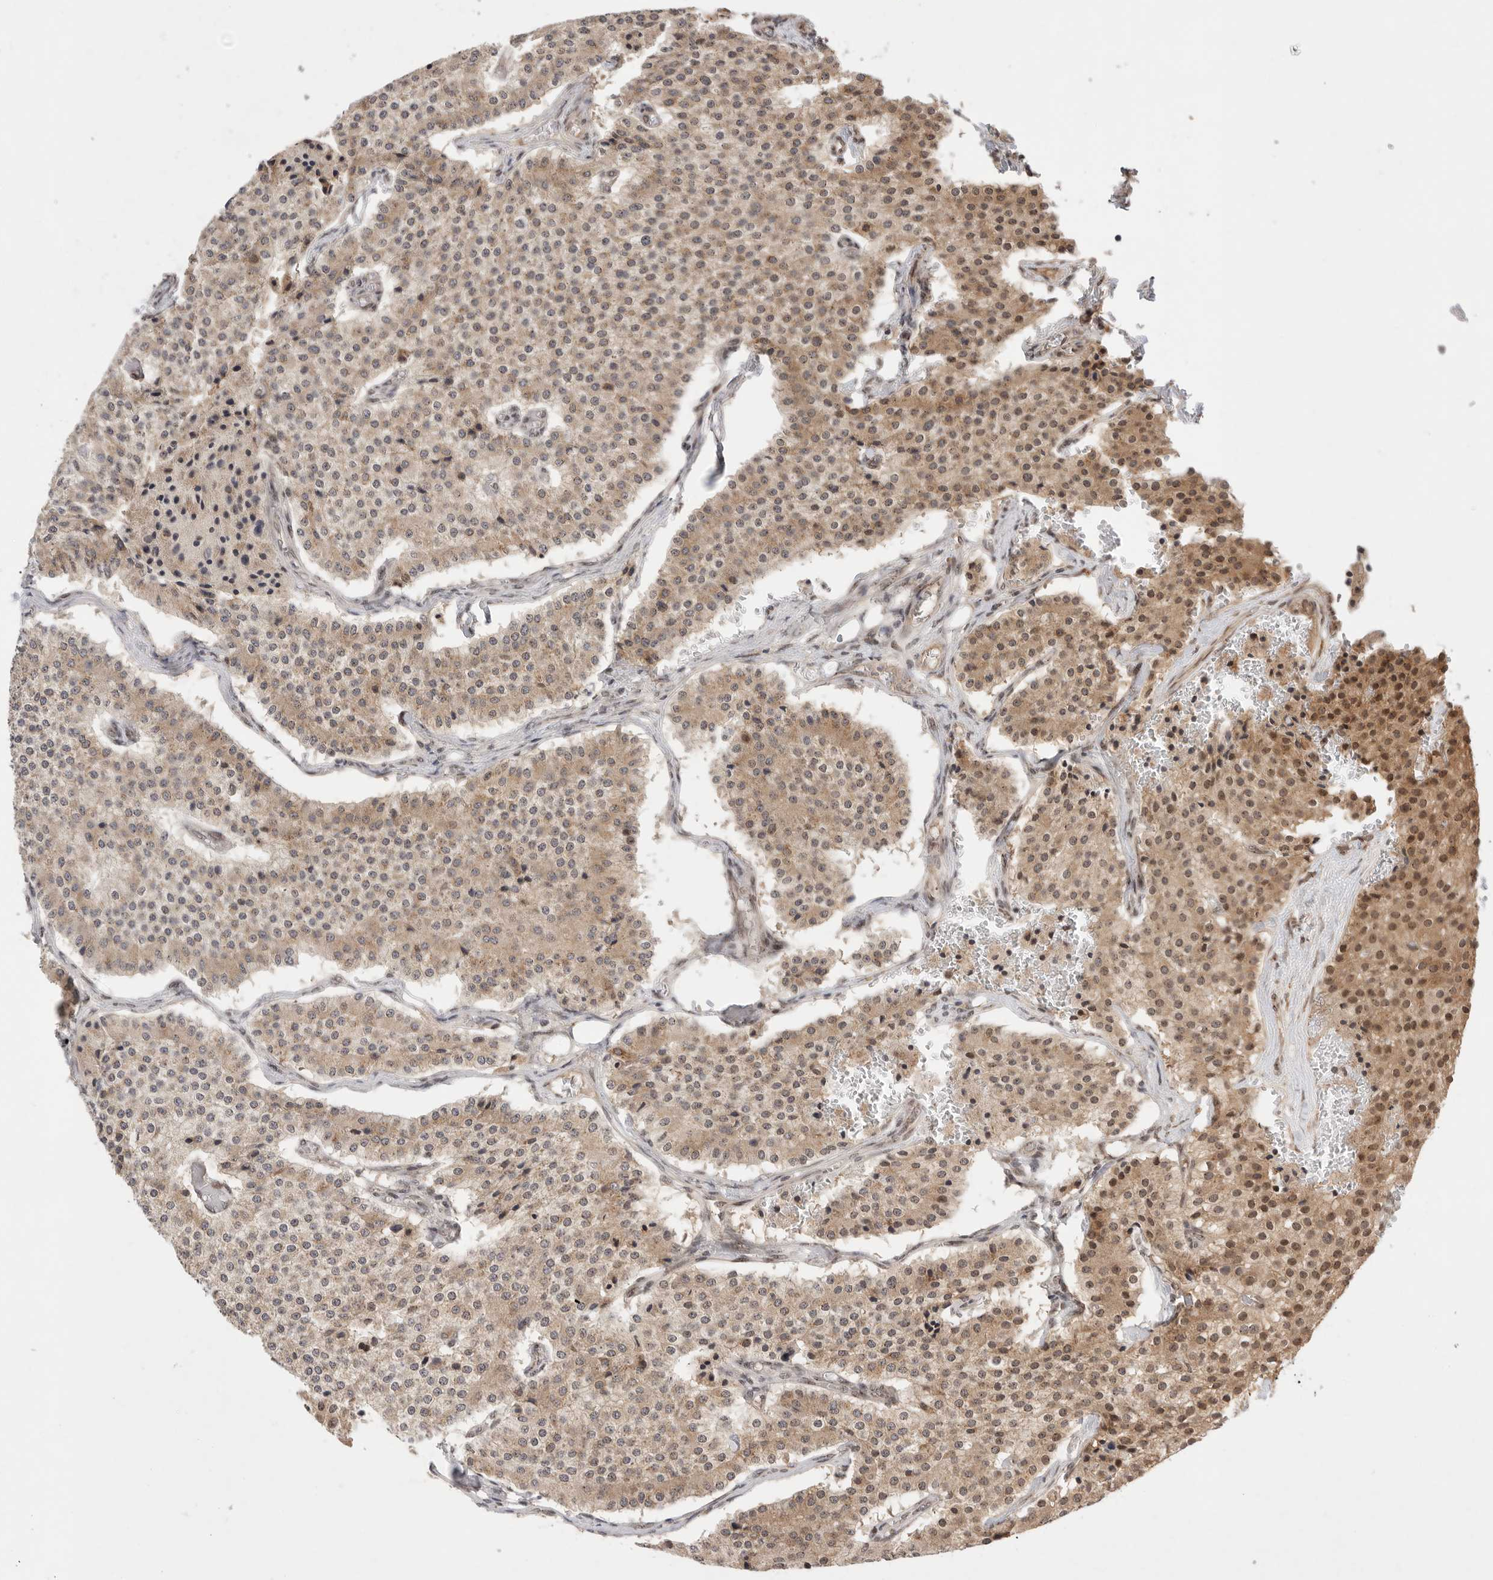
{"staining": {"intensity": "weak", "quantity": "25%-75%", "location": "cytoplasmic/membranous"}, "tissue": "carcinoid", "cell_type": "Tumor cells", "image_type": "cancer", "snomed": [{"axis": "morphology", "description": "Carcinoid, malignant, NOS"}, {"axis": "topography", "description": "Colon"}], "caption": "Weak cytoplasmic/membranous expression for a protein is identified in about 25%-75% of tumor cells of carcinoid using IHC.", "gene": "LEMD3", "patient": {"sex": "female", "age": 52}}